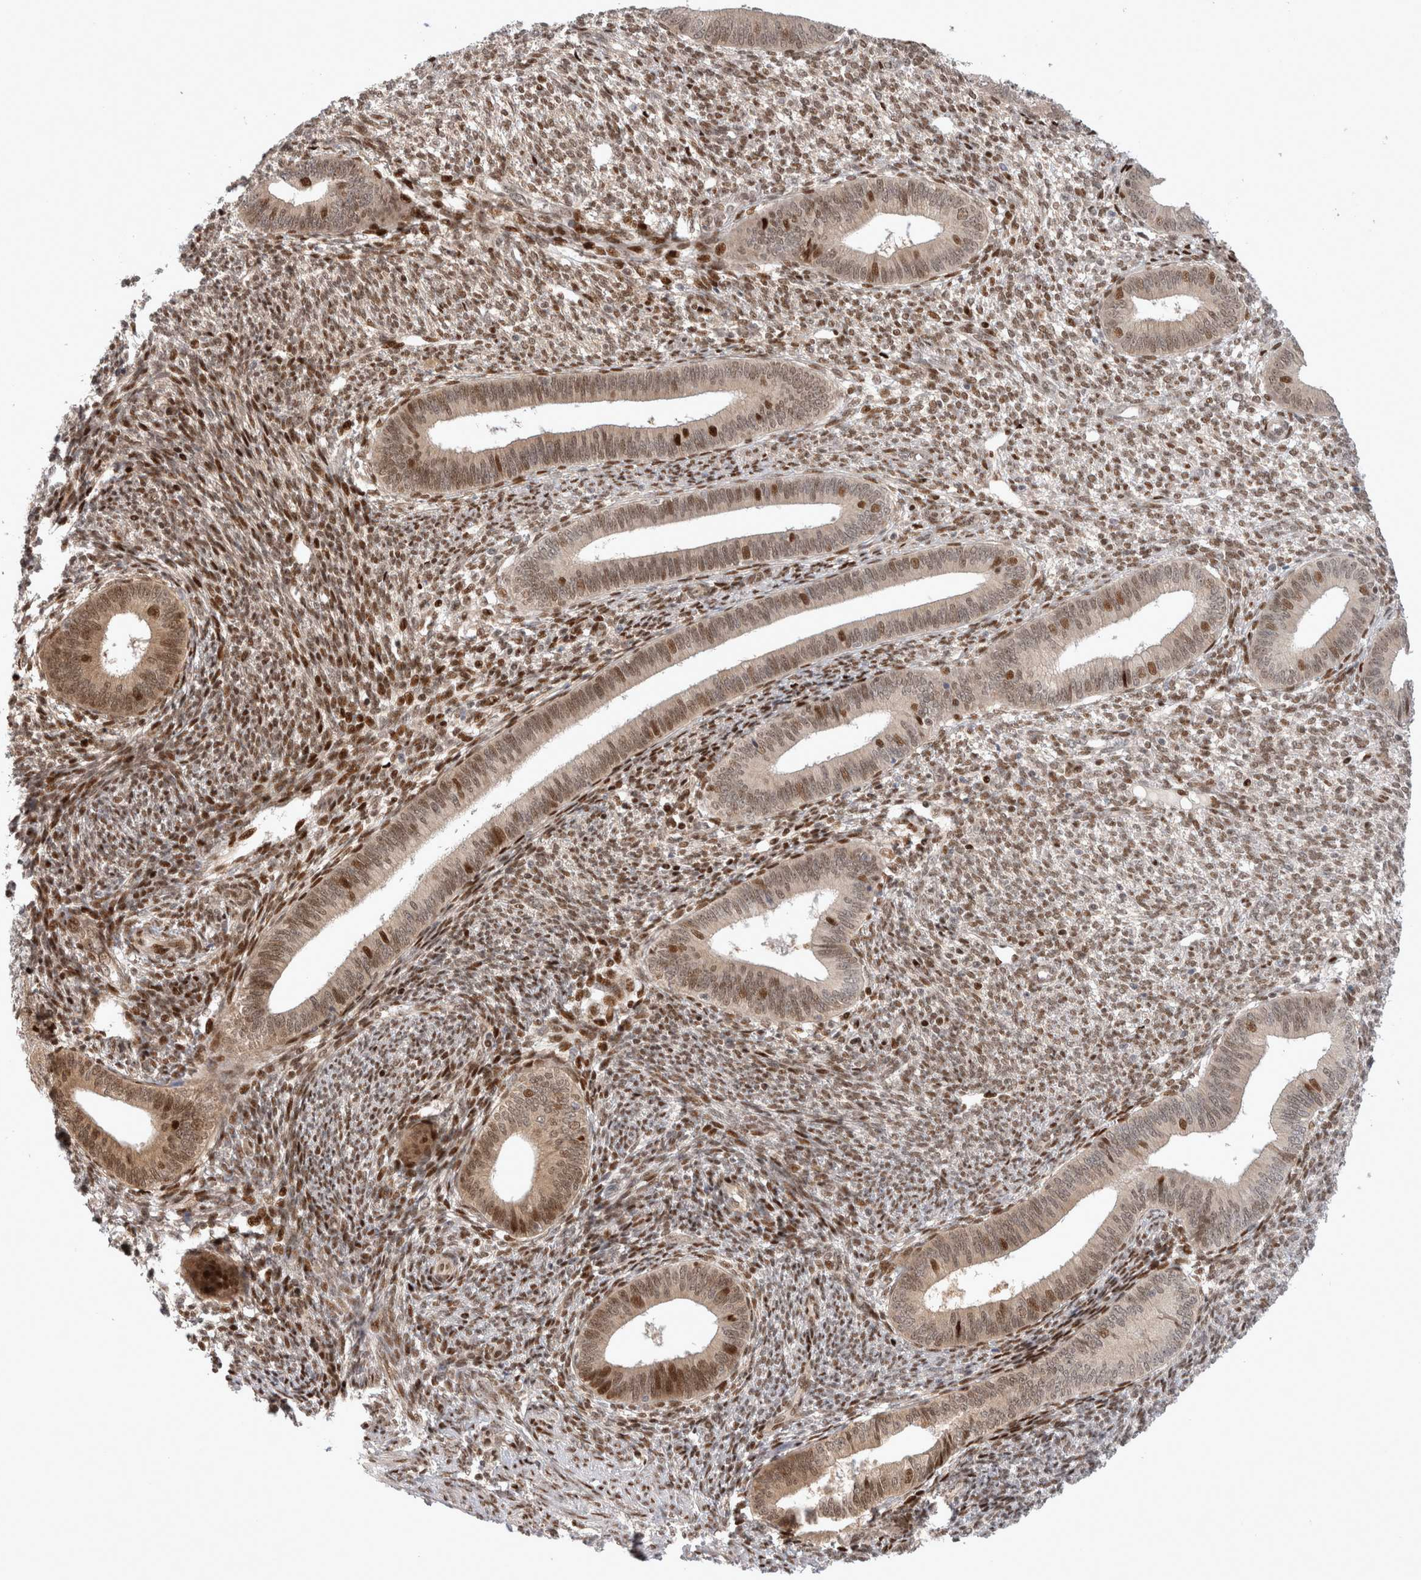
{"staining": {"intensity": "strong", "quantity": ">75%", "location": "nuclear"}, "tissue": "endometrium", "cell_type": "Cells in endometrial stroma", "image_type": "normal", "snomed": [{"axis": "morphology", "description": "Normal tissue, NOS"}, {"axis": "topography", "description": "Endometrium"}], "caption": "Endometrium stained with IHC shows strong nuclear expression in about >75% of cells in endometrial stroma.", "gene": "TCF4", "patient": {"sex": "female", "age": 46}}